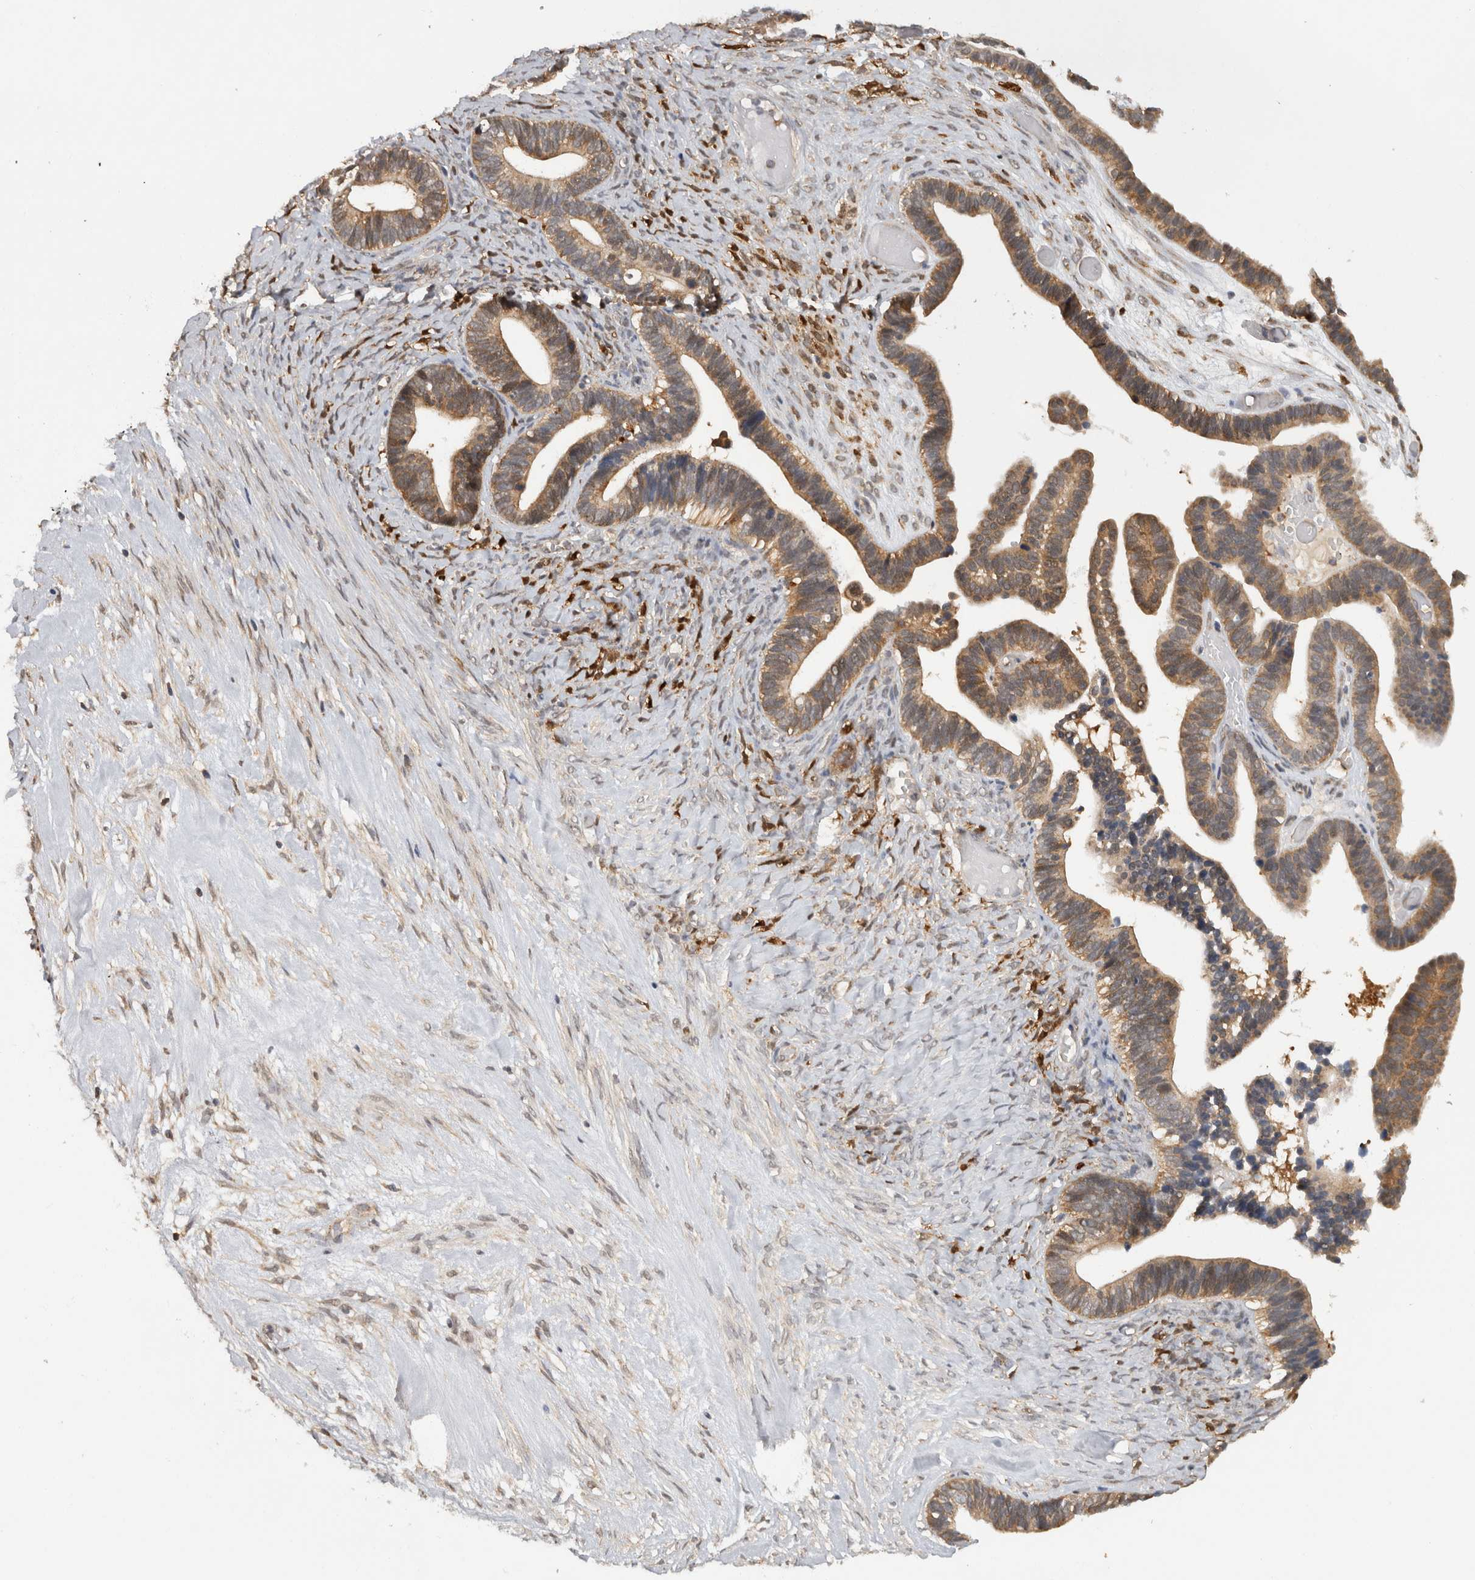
{"staining": {"intensity": "moderate", "quantity": ">75%", "location": "cytoplasmic/membranous"}, "tissue": "ovarian cancer", "cell_type": "Tumor cells", "image_type": "cancer", "snomed": [{"axis": "morphology", "description": "Cystadenocarcinoma, serous, NOS"}, {"axis": "topography", "description": "Ovary"}], "caption": "The immunohistochemical stain labels moderate cytoplasmic/membranous expression in tumor cells of ovarian serous cystadenocarcinoma tissue.", "gene": "ACAT2", "patient": {"sex": "female", "age": 56}}